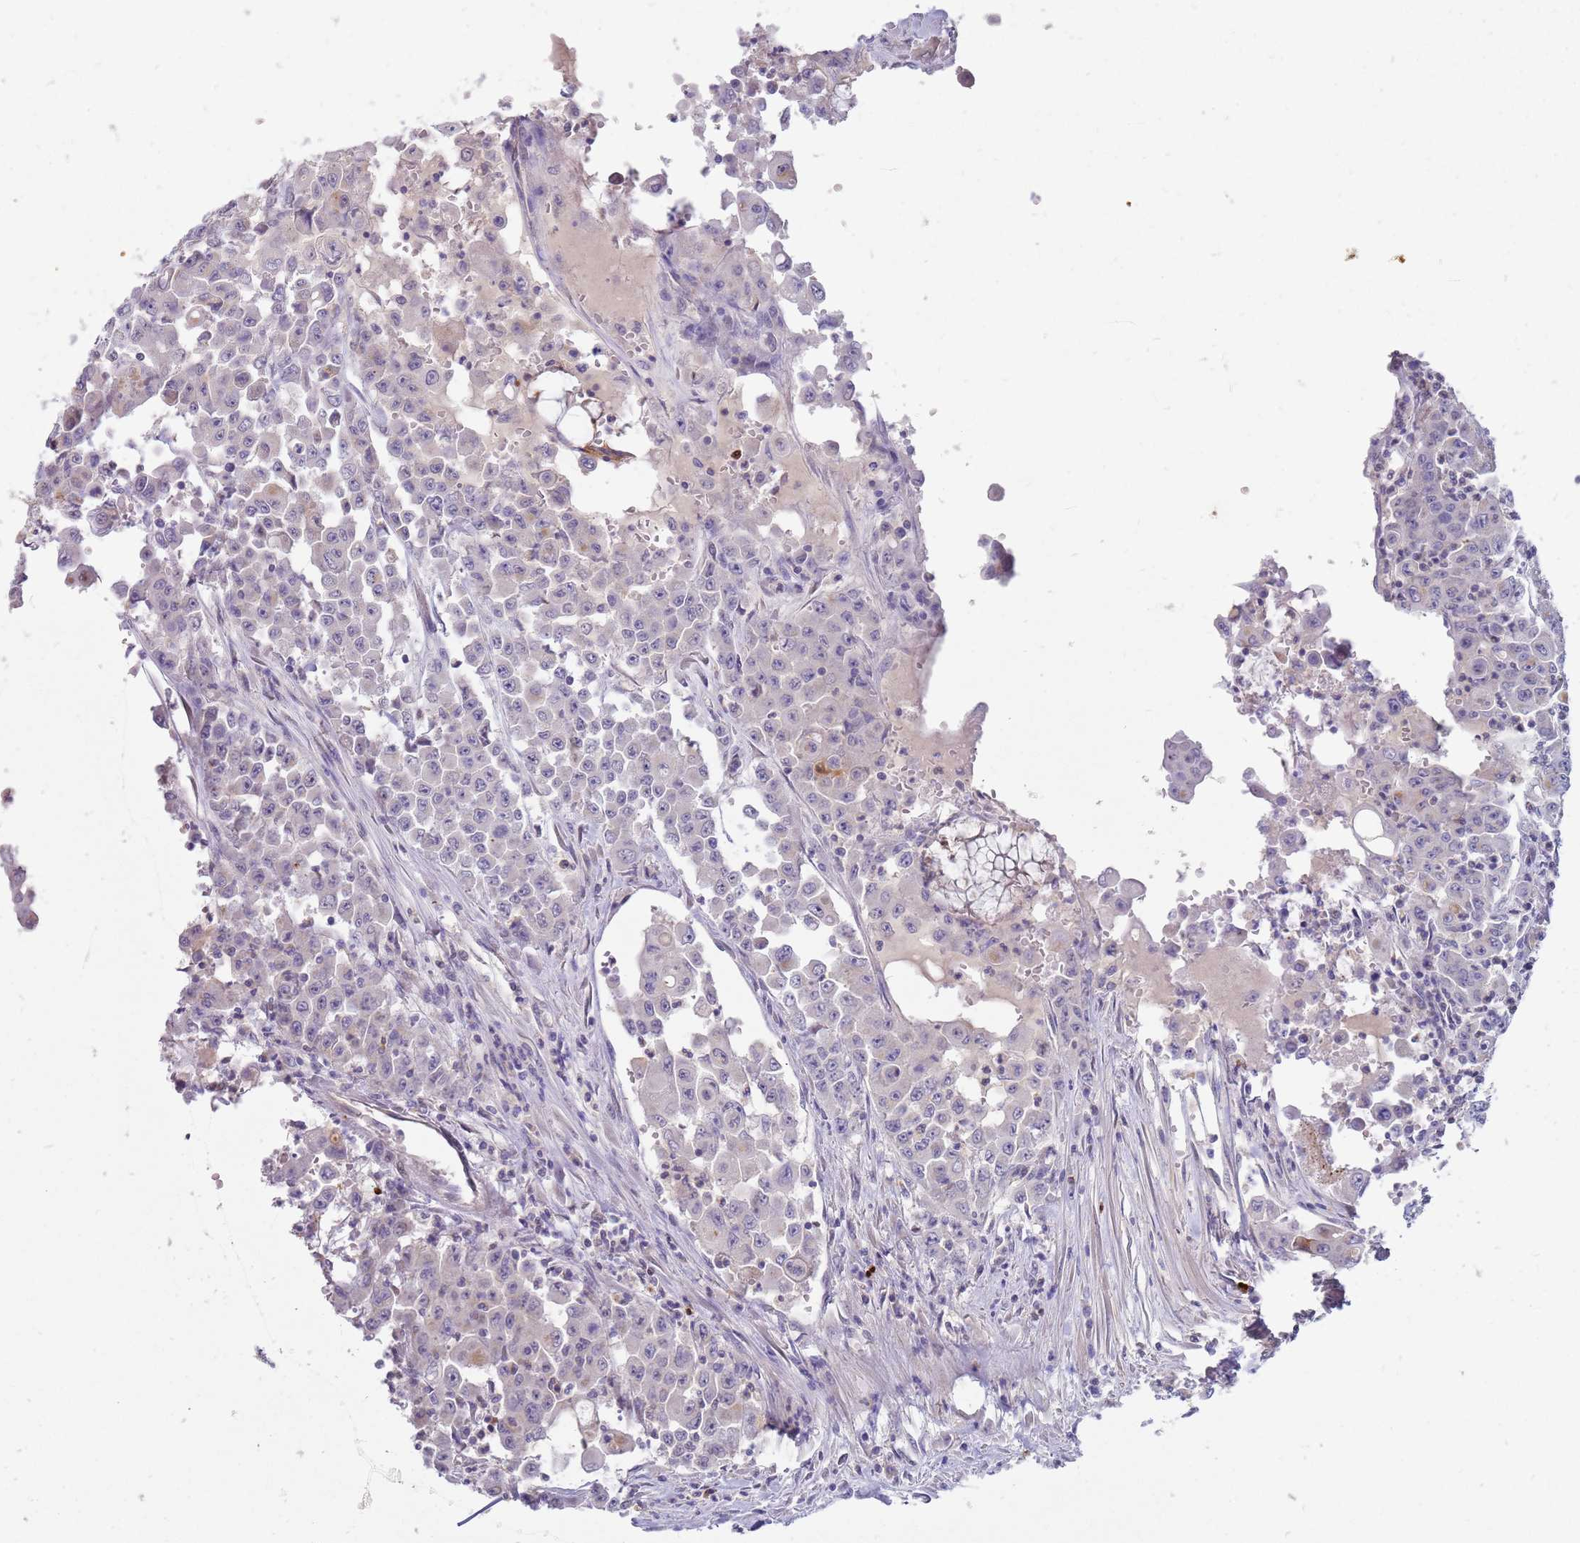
{"staining": {"intensity": "negative", "quantity": "none", "location": "none"}, "tissue": "colorectal cancer", "cell_type": "Tumor cells", "image_type": "cancer", "snomed": [{"axis": "morphology", "description": "Adenocarcinoma, NOS"}, {"axis": "topography", "description": "Colon"}], "caption": "Human colorectal adenocarcinoma stained for a protein using IHC exhibits no positivity in tumor cells.", "gene": "STK25", "patient": {"sex": "male", "age": 51}}